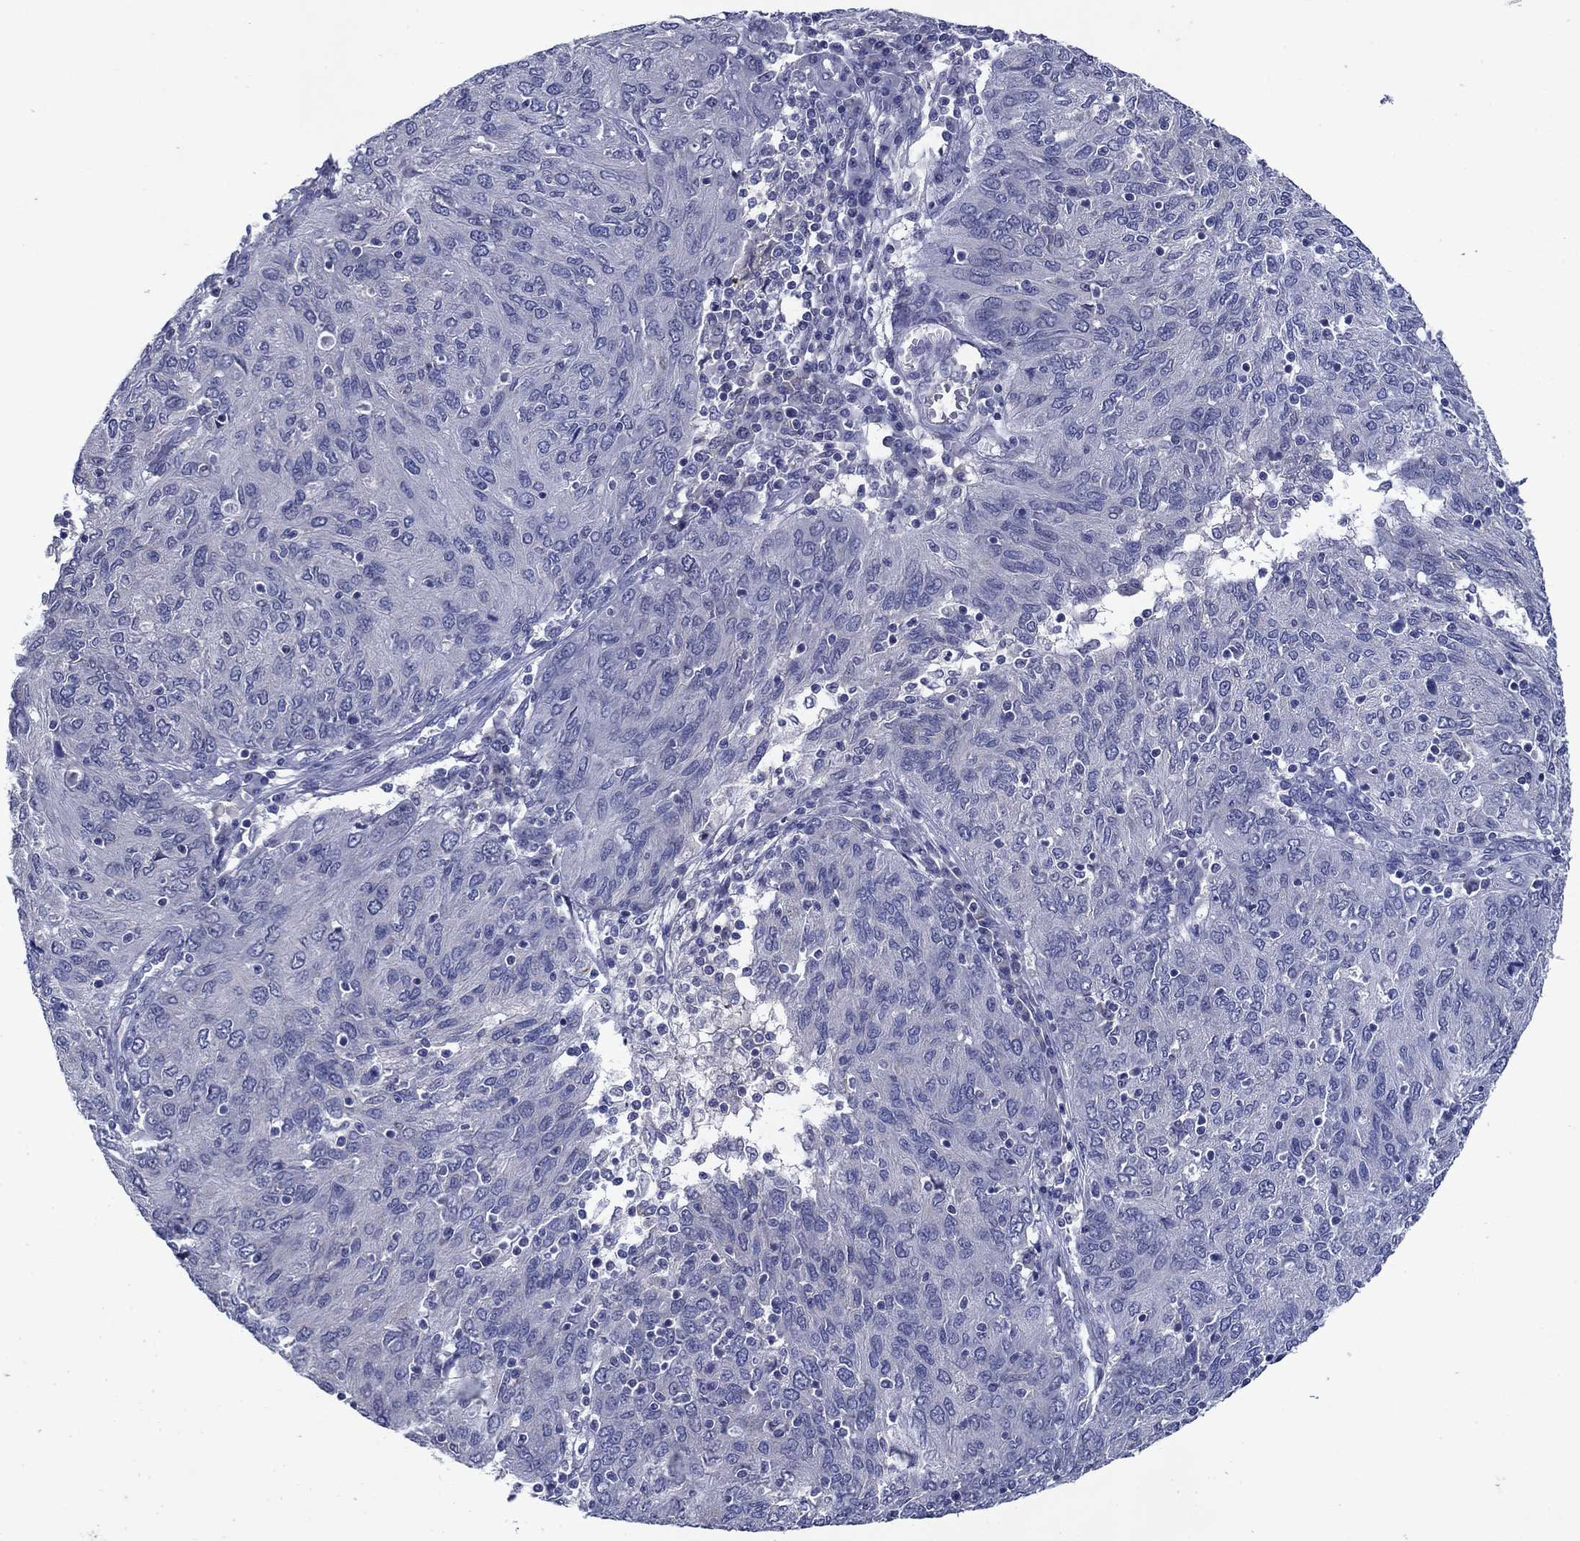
{"staining": {"intensity": "negative", "quantity": "none", "location": "none"}, "tissue": "ovarian cancer", "cell_type": "Tumor cells", "image_type": "cancer", "snomed": [{"axis": "morphology", "description": "Carcinoma, endometroid"}, {"axis": "topography", "description": "Ovary"}], "caption": "Ovarian endometroid carcinoma stained for a protein using immunohistochemistry demonstrates no expression tumor cells.", "gene": "STAB2", "patient": {"sex": "female", "age": 50}}